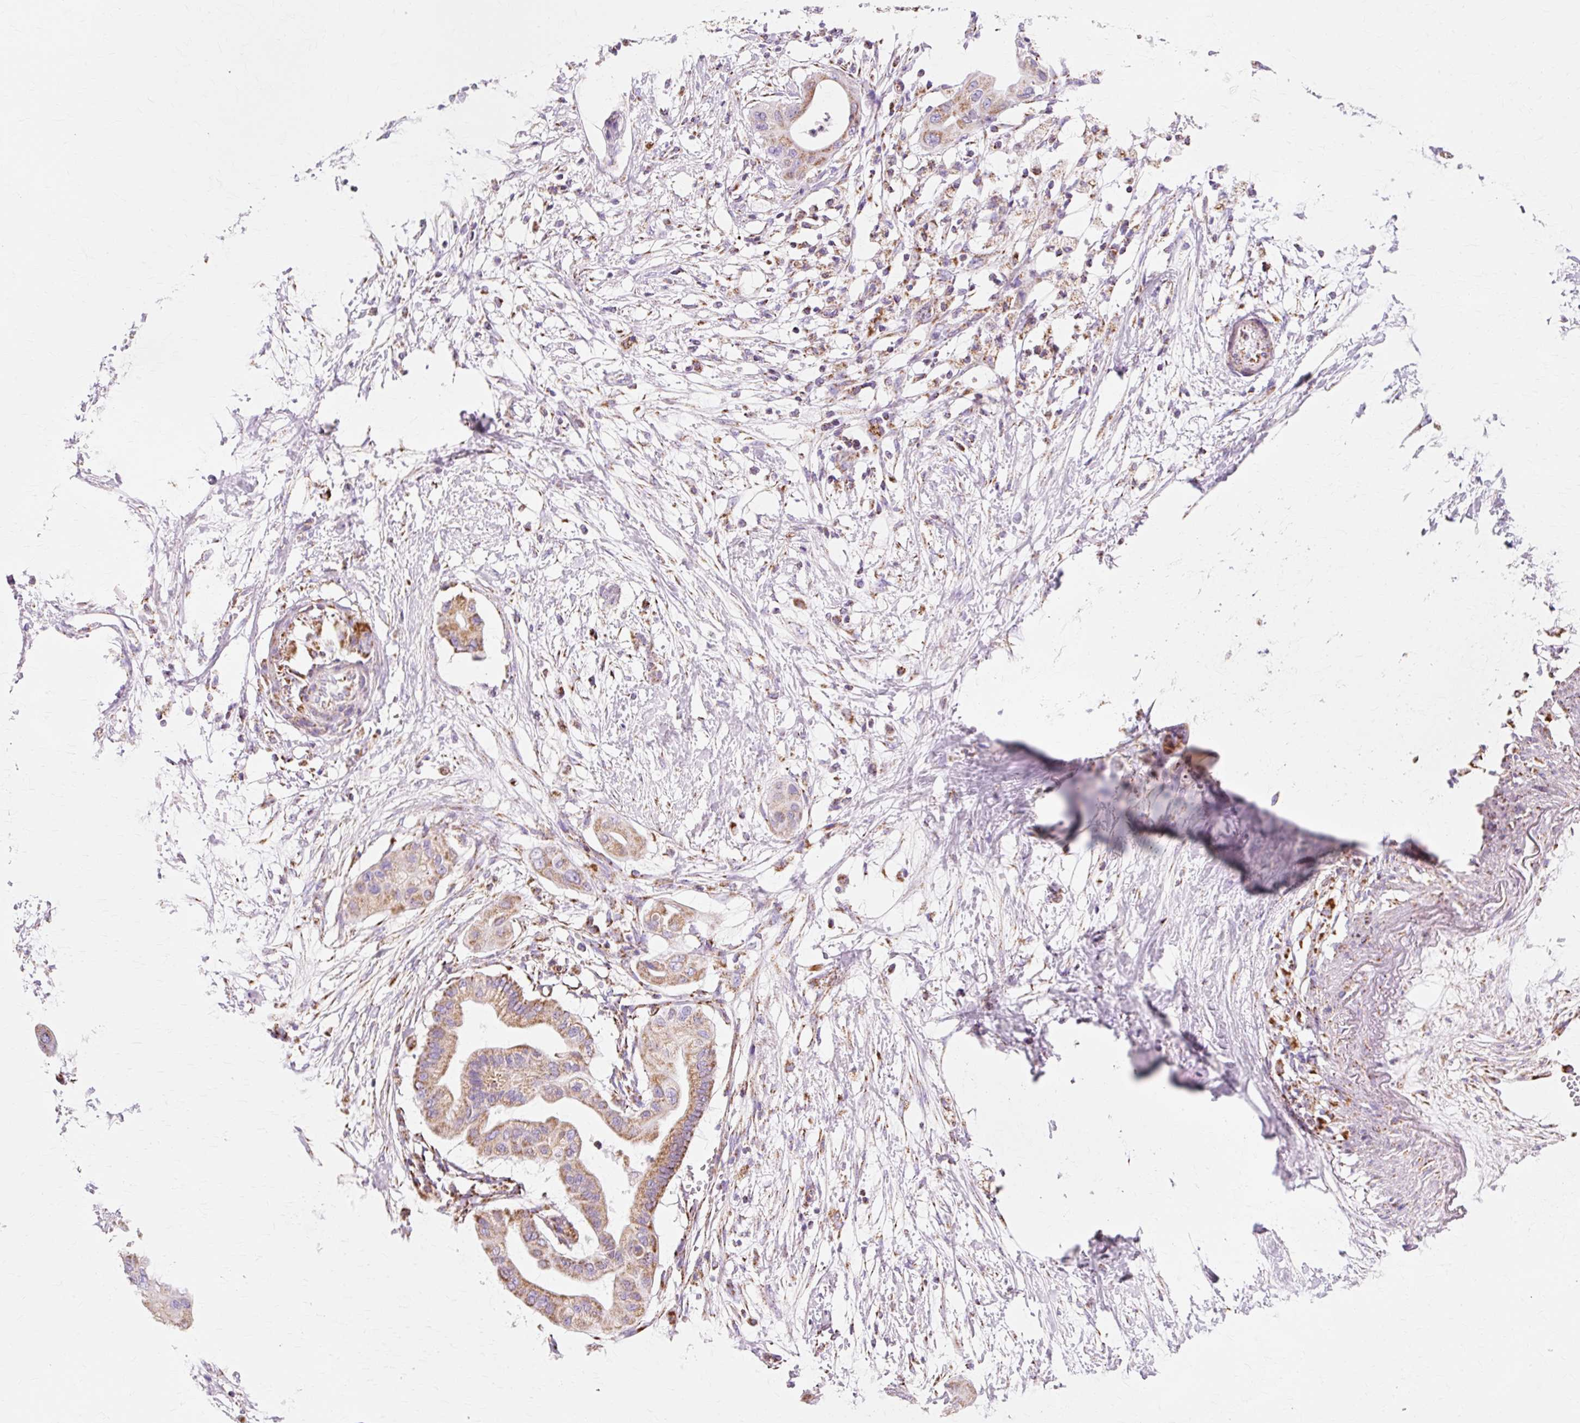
{"staining": {"intensity": "moderate", "quantity": ">75%", "location": "cytoplasmic/membranous"}, "tissue": "pancreatic cancer", "cell_type": "Tumor cells", "image_type": "cancer", "snomed": [{"axis": "morphology", "description": "Adenocarcinoma, NOS"}, {"axis": "topography", "description": "Pancreas"}], "caption": "IHC (DAB (3,3'-diaminobenzidine)) staining of pancreatic cancer demonstrates moderate cytoplasmic/membranous protein staining in about >75% of tumor cells. The protein is shown in brown color, while the nuclei are stained blue.", "gene": "ATP5PO", "patient": {"sex": "male", "age": 68}}